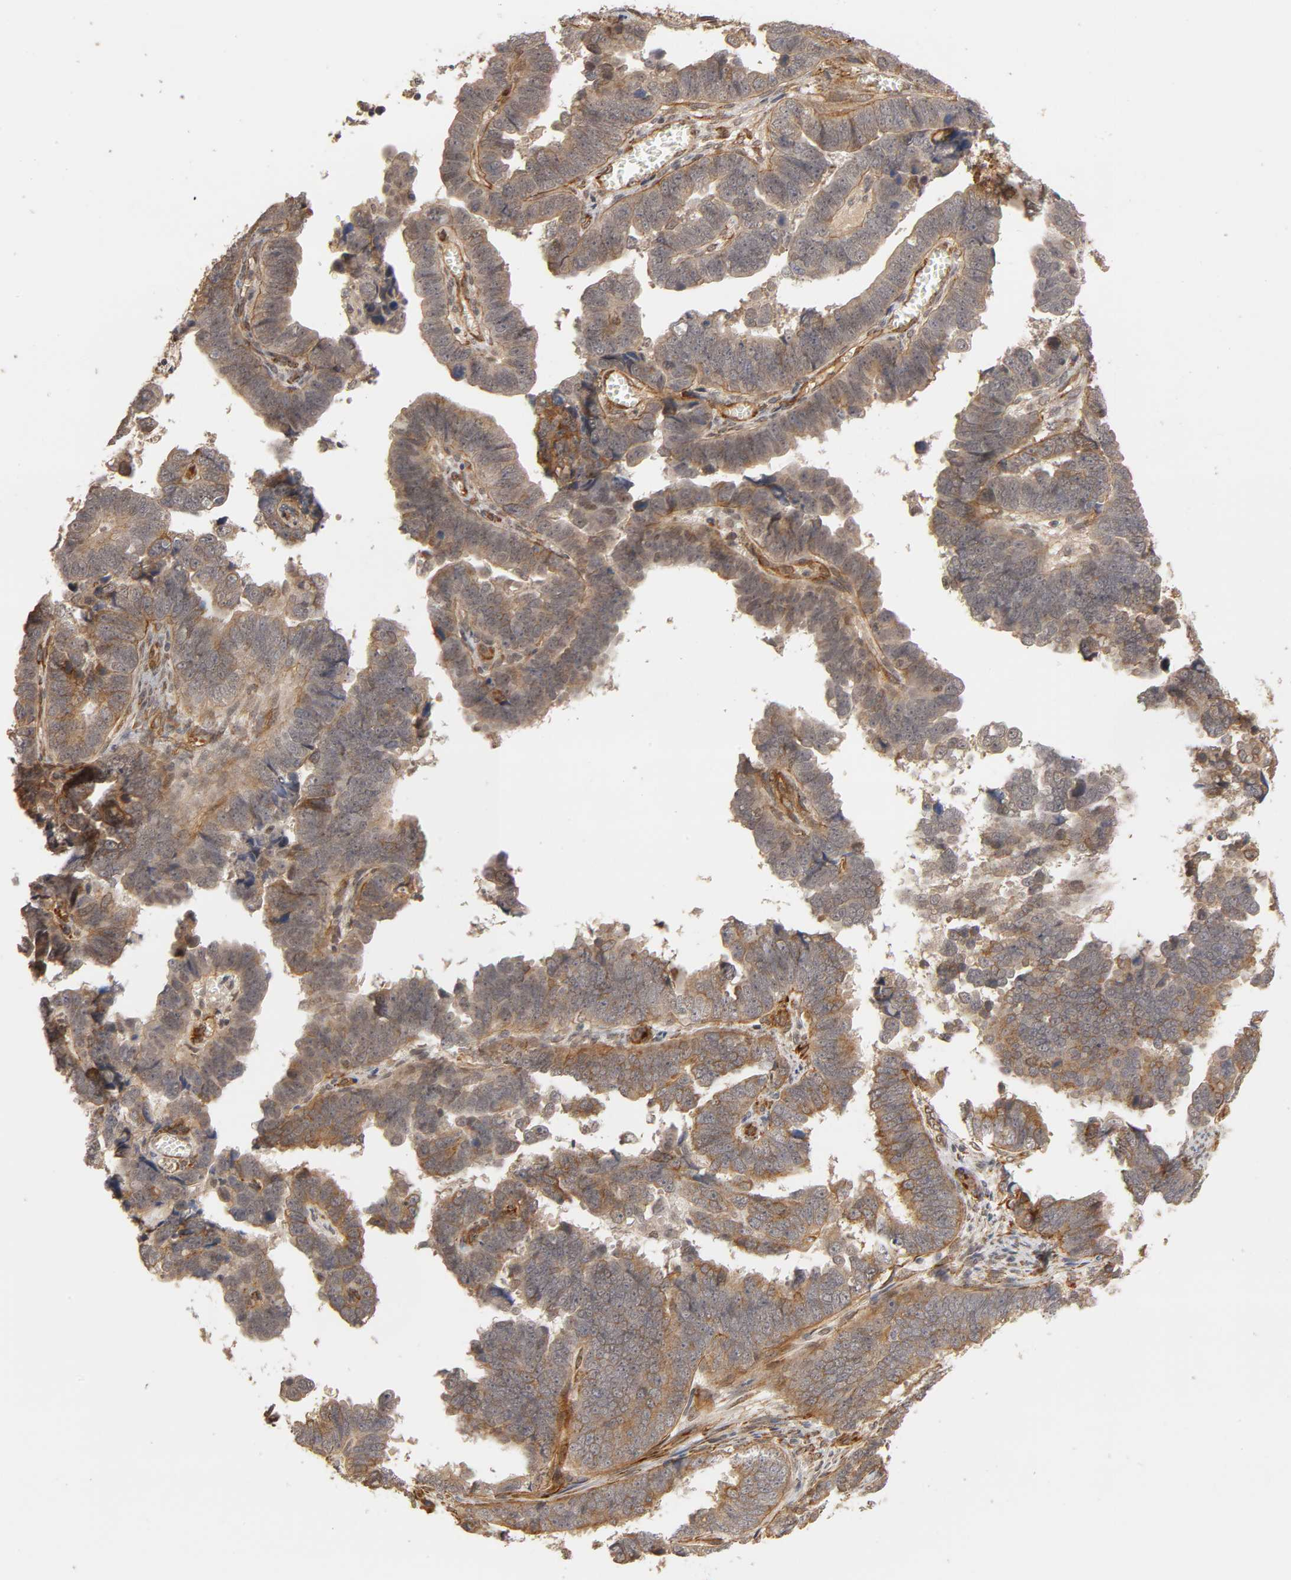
{"staining": {"intensity": "moderate", "quantity": "<25%", "location": "cytoplasmic/membranous"}, "tissue": "endometrial cancer", "cell_type": "Tumor cells", "image_type": "cancer", "snomed": [{"axis": "morphology", "description": "Adenocarcinoma, NOS"}, {"axis": "topography", "description": "Endometrium"}], "caption": "Adenocarcinoma (endometrial) stained with a brown dye reveals moderate cytoplasmic/membranous positive positivity in approximately <25% of tumor cells.", "gene": "LAMB1", "patient": {"sex": "female", "age": 75}}